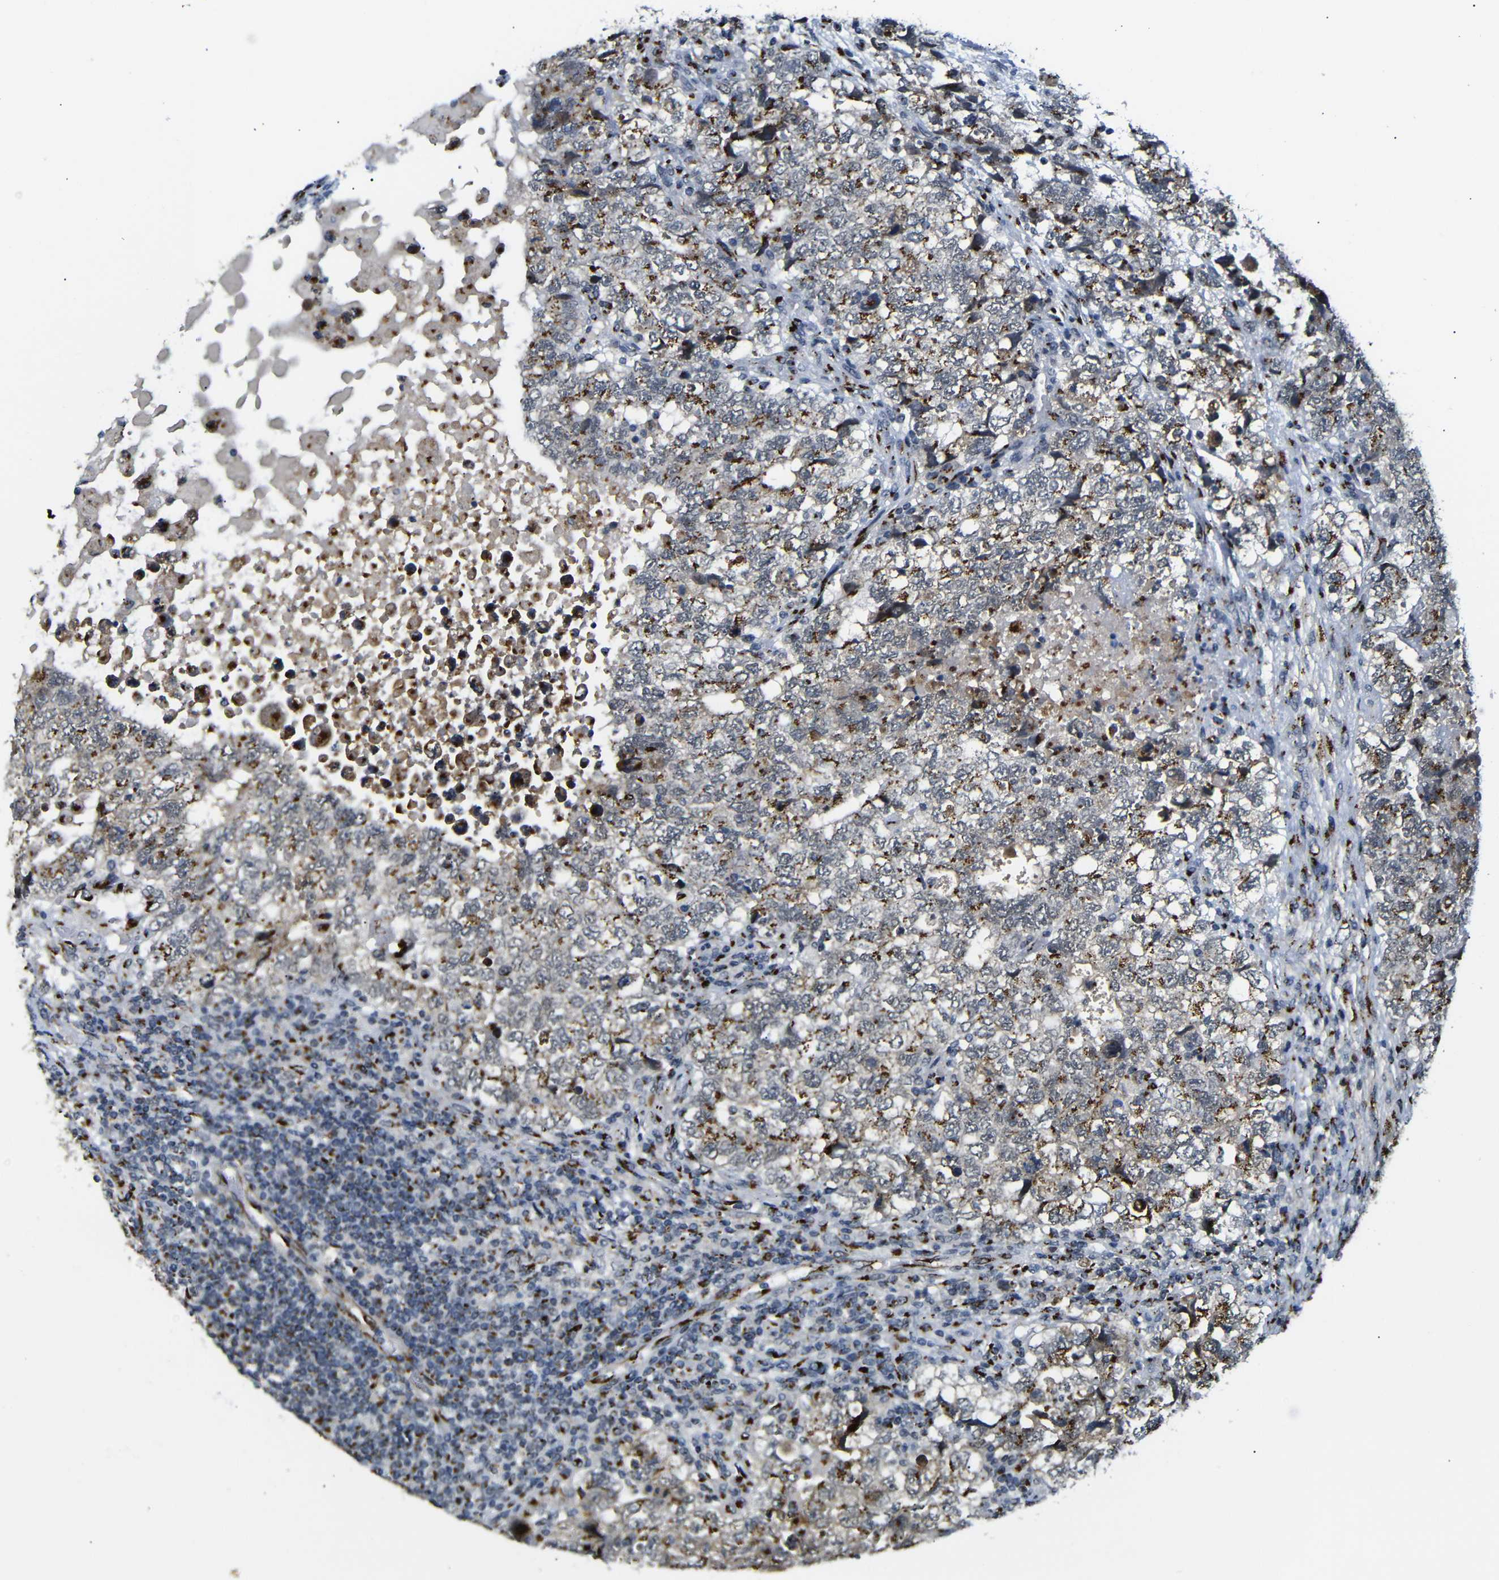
{"staining": {"intensity": "moderate", "quantity": "25%-75%", "location": "cytoplasmic/membranous"}, "tissue": "testis cancer", "cell_type": "Tumor cells", "image_type": "cancer", "snomed": [{"axis": "morphology", "description": "Carcinoma, Embryonal, NOS"}, {"axis": "topography", "description": "Testis"}], "caption": "Moderate cytoplasmic/membranous positivity for a protein is present in about 25%-75% of tumor cells of testis embryonal carcinoma using IHC.", "gene": "TGOLN2", "patient": {"sex": "male", "age": 36}}